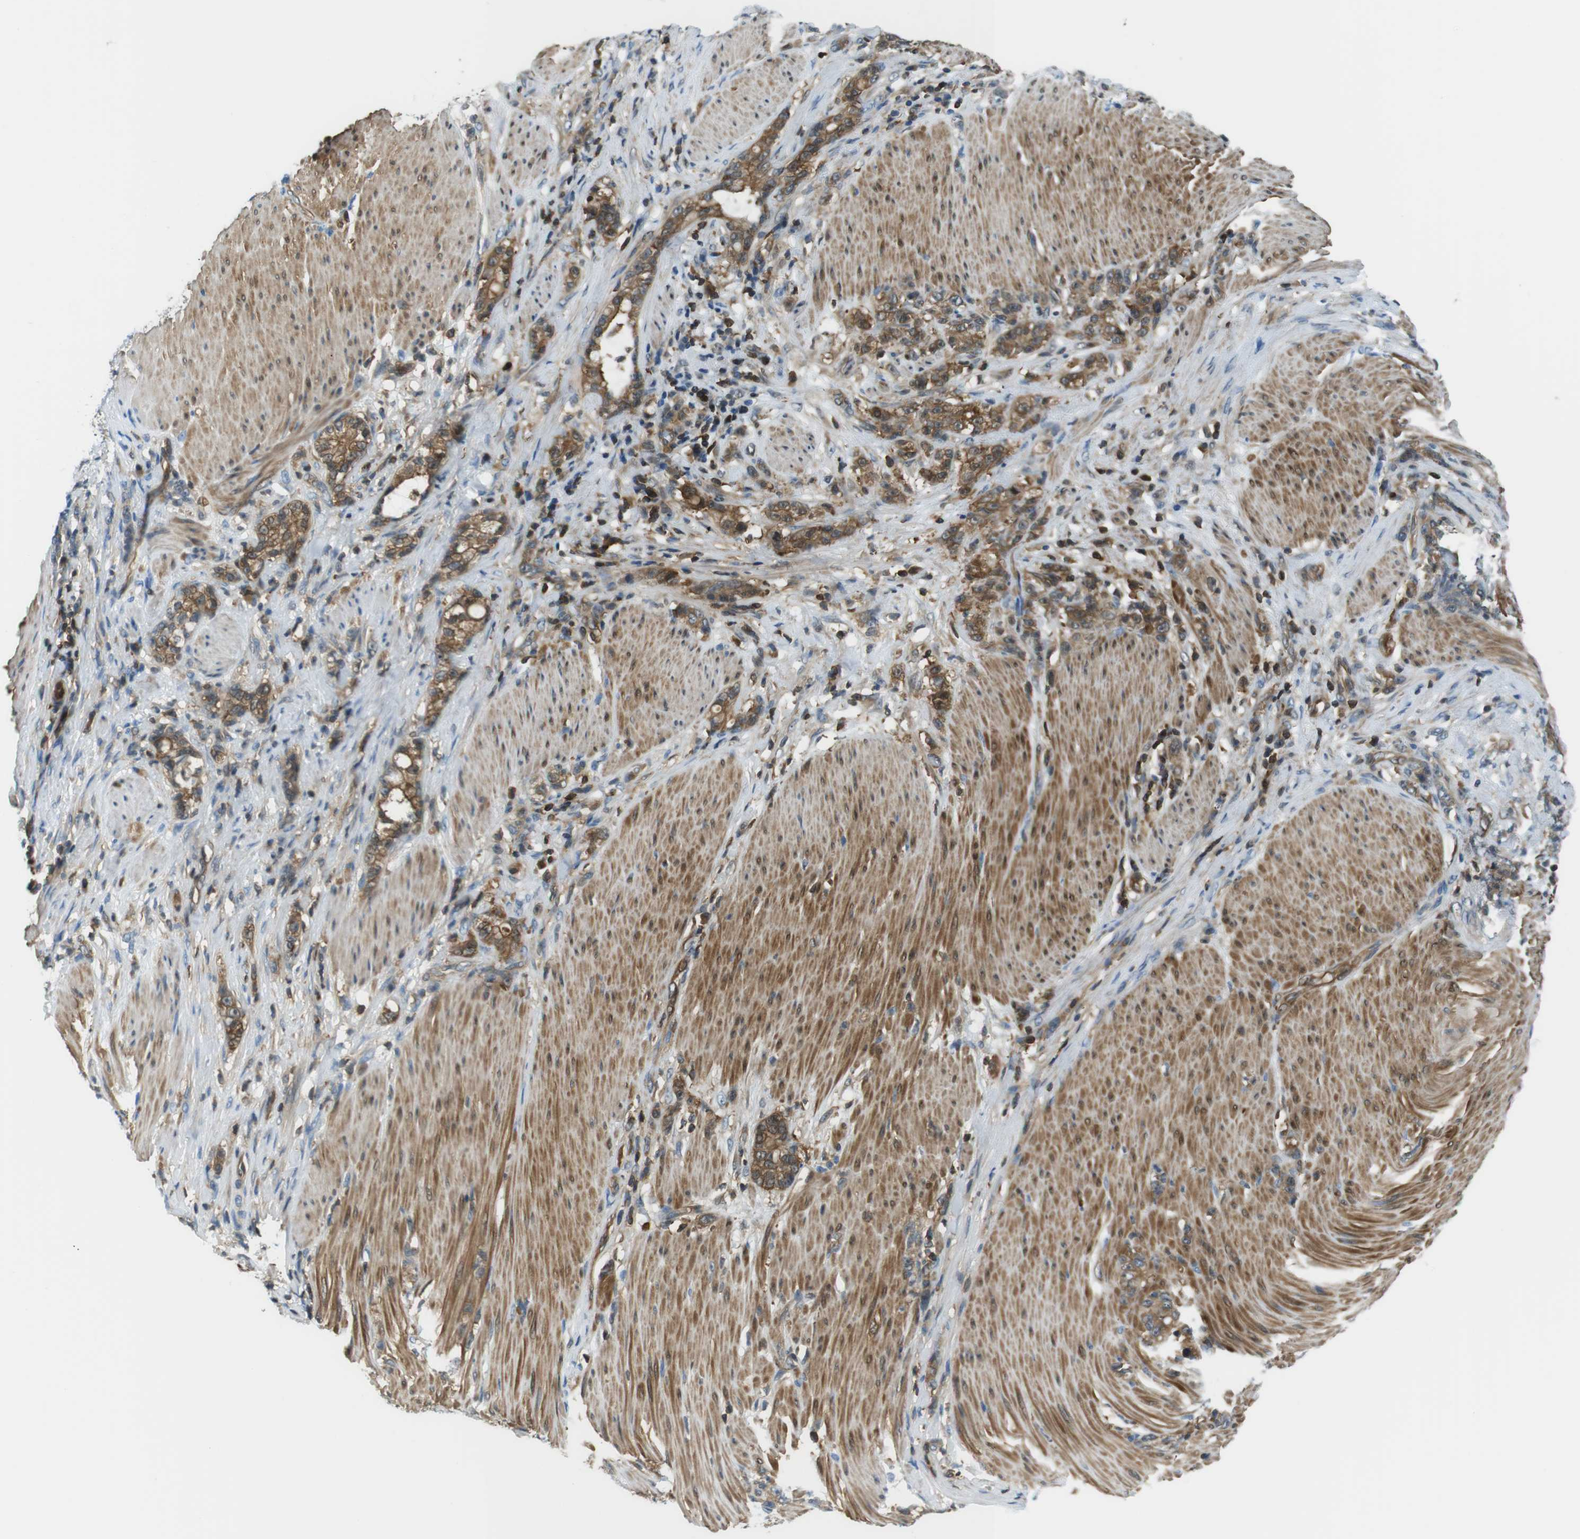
{"staining": {"intensity": "moderate", "quantity": ">75%", "location": "cytoplasmic/membranous"}, "tissue": "stomach cancer", "cell_type": "Tumor cells", "image_type": "cancer", "snomed": [{"axis": "morphology", "description": "Adenocarcinoma, NOS"}, {"axis": "topography", "description": "Stomach, lower"}], "caption": "The photomicrograph reveals staining of stomach cancer, revealing moderate cytoplasmic/membranous protein expression (brown color) within tumor cells.", "gene": "TES", "patient": {"sex": "male", "age": 88}}